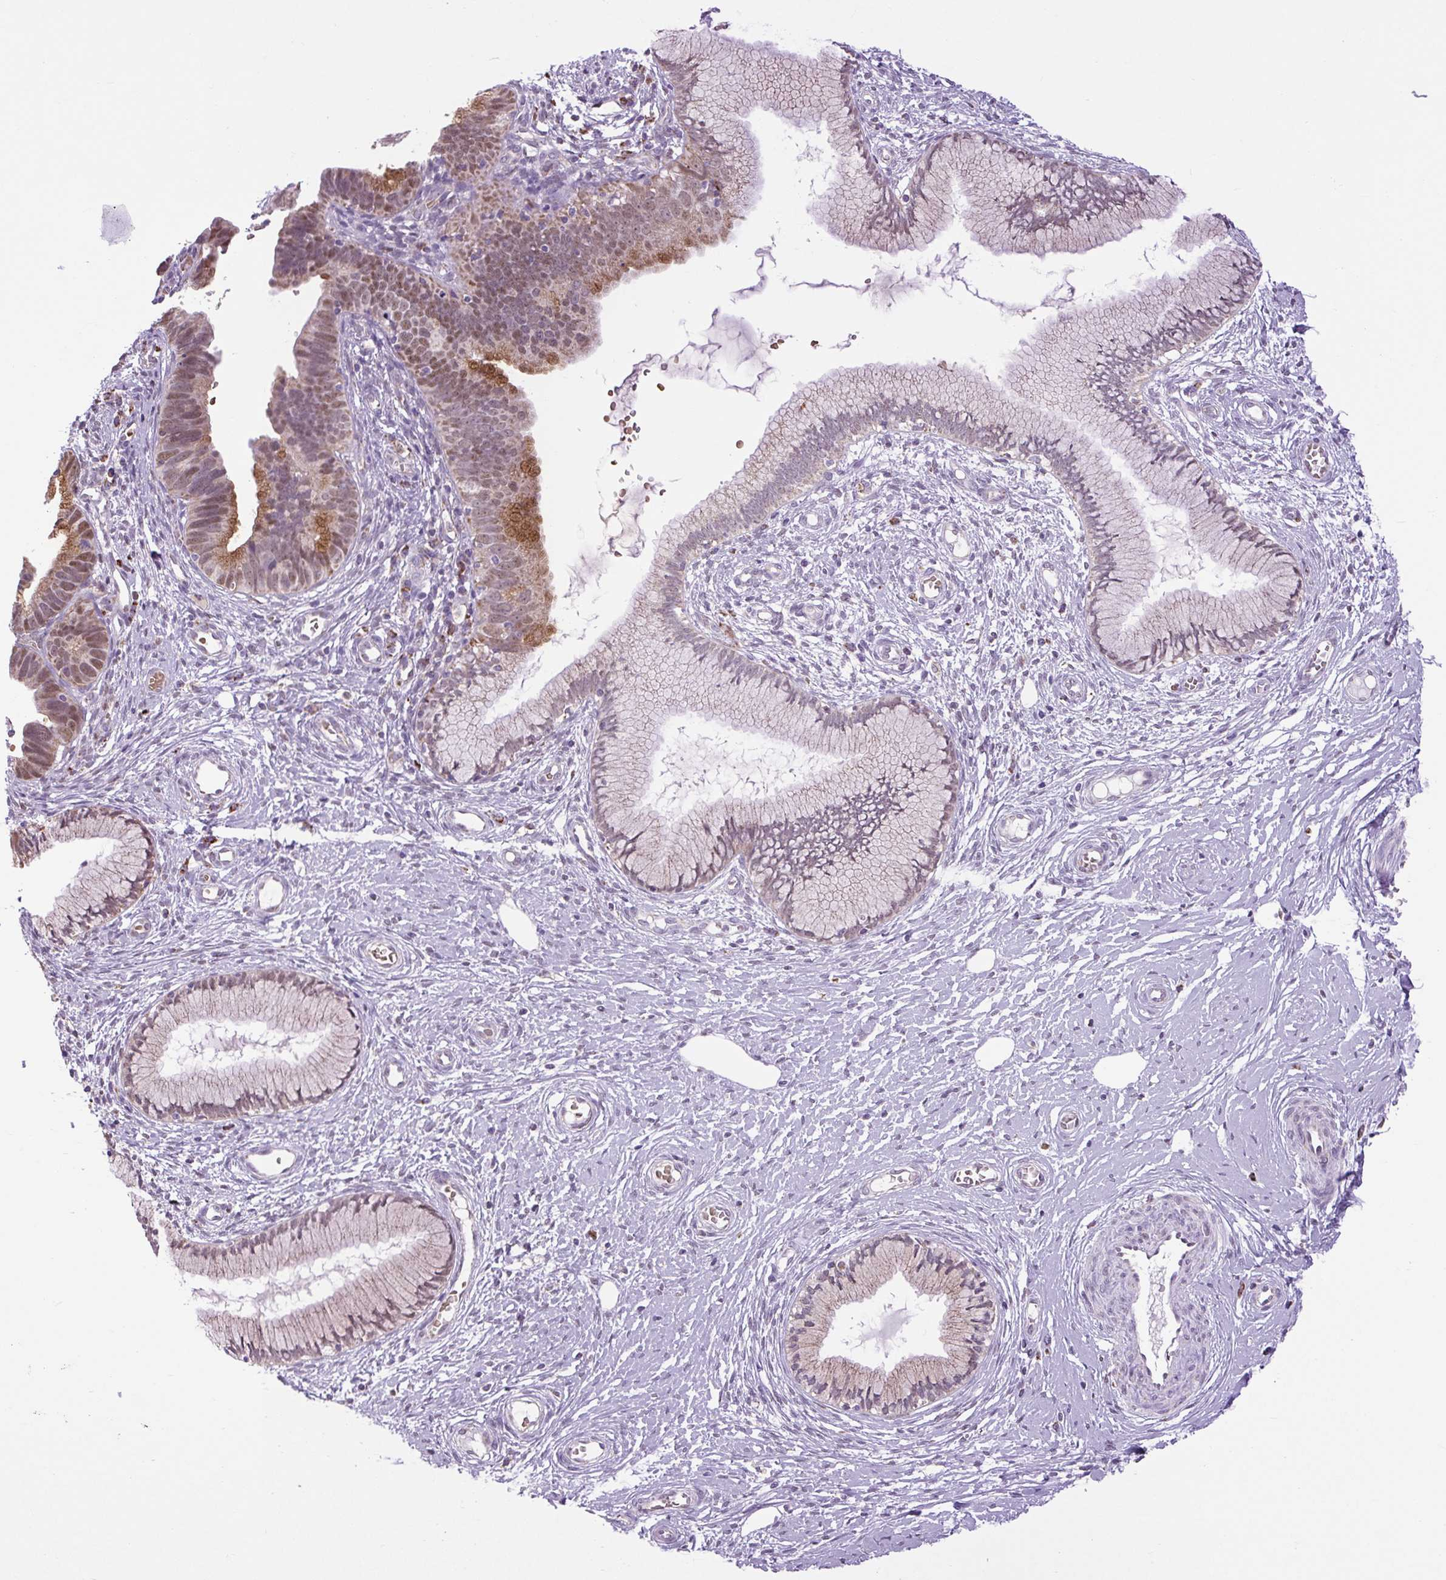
{"staining": {"intensity": "moderate", "quantity": "25%-75%", "location": "cytoplasmic/membranous,nuclear"}, "tissue": "cervical cancer", "cell_type": "Tumor cells", "image_type": "cancer", "snomed": [{"axis": "morphology", "description": "Adenocarcinoma, NOS"}, {"axis": "topography", "description": "Cervix"}], "caption": "Tumor cells reveal medium levels of moderate cytoplasmic/membranous and nuclear positivity in approximately 25%-75% of cells in cervical cancer.", "gene": "SCO2", "patient": {"sex": "female", "age": 36}}